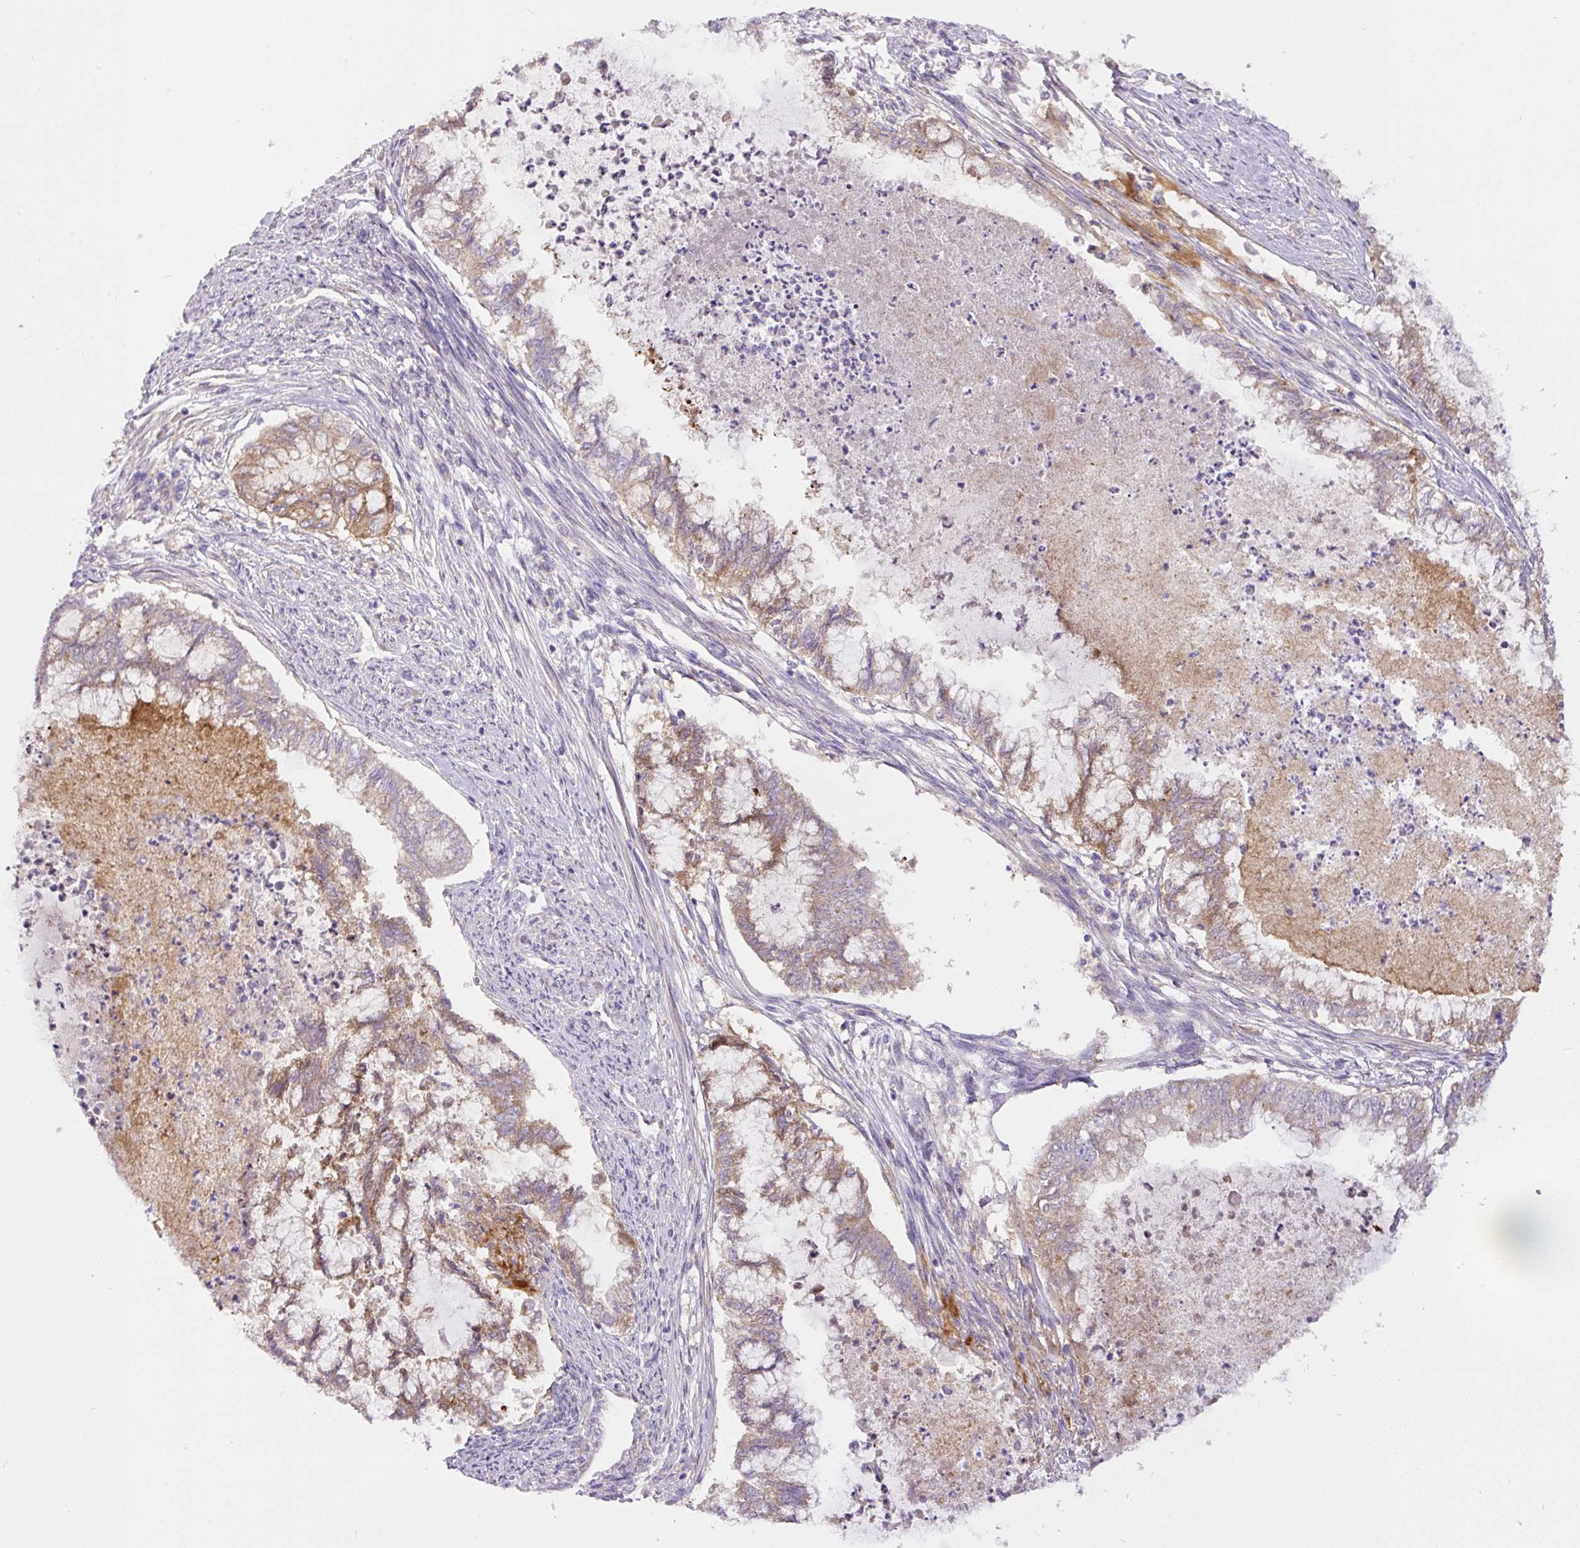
{"staining": {"intensity": "moderate", "quantity": ">75%", "location": "cytoplasmic/membranous"}, "tissue": "endometrial cancer", "cell_type": "Tumor cells", "image_type": "cancer", "snomed": [{"axis": "morphology", "description": "Adenocarcinoma, NOS"}, {"axis": "topography", "description": "Endometrium"}], "caption": "Brown immunohistochemical staining in human endometrial cancer displays moderate cytoplasmic/membranous expression in approximately >75% of tumor cells. Immunohistochemistry stains the protein in brown and the nuclei are stained blue.", "gene": "DAPK1", "patient": {"sex": "female", "age": 79}}